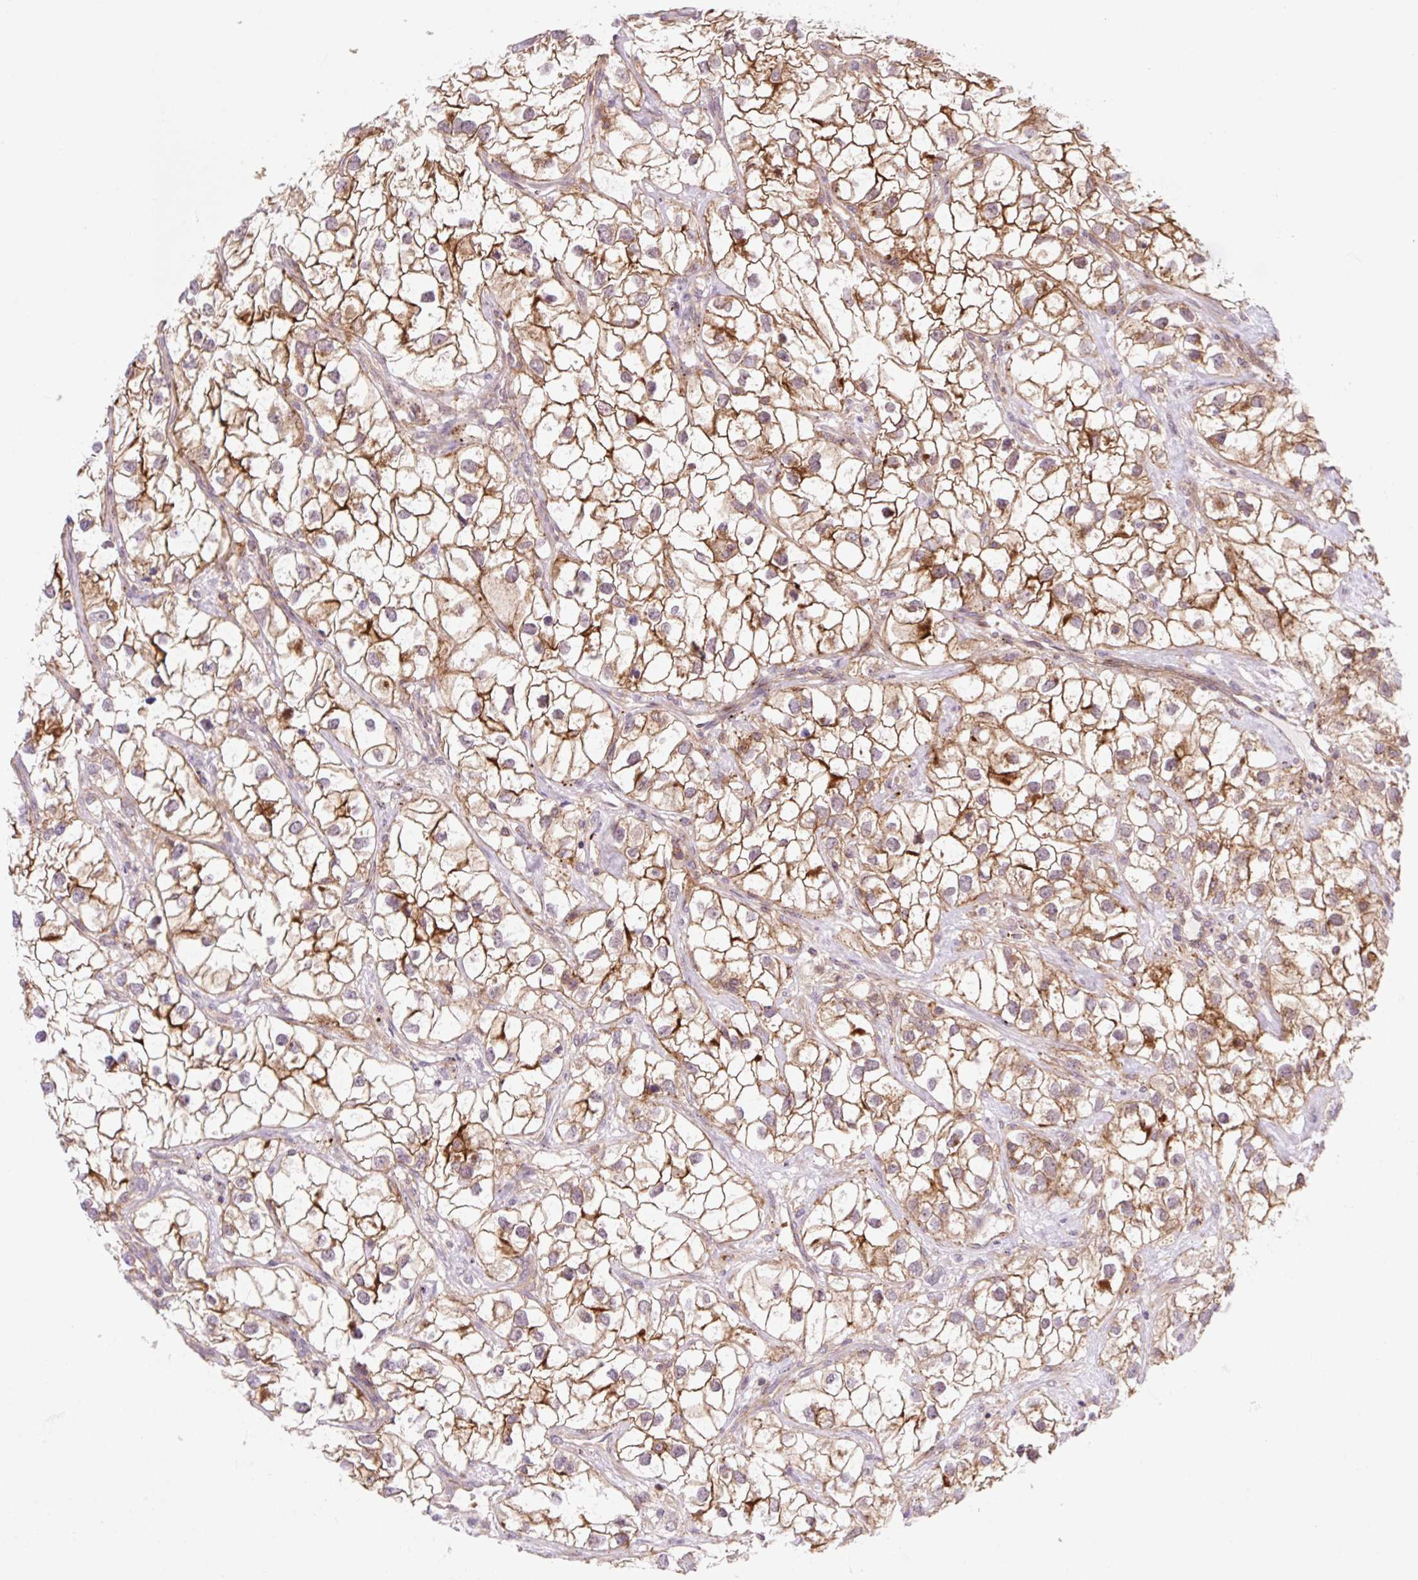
{"staining": {"intensity": "strong", "quantity": ">75%", "location": "cytoplasmic/membranous"}, "tissue": "renal cancer", "cell_type": "Tumor cells", "image_type": "cancer", "snomed": [{"axis": "morphology", "description": "Adenocarcinoma, NOS"}, {"axis": "topography", "description": "Kidney"}], "caption": "Strong cytoplasmic/membranous protein staining is appreciated in about >75% of tumor cells in adenocarcinoma (renal).", "gene": "VPS4A", "patient": {"sex": "male", "age": 59}}